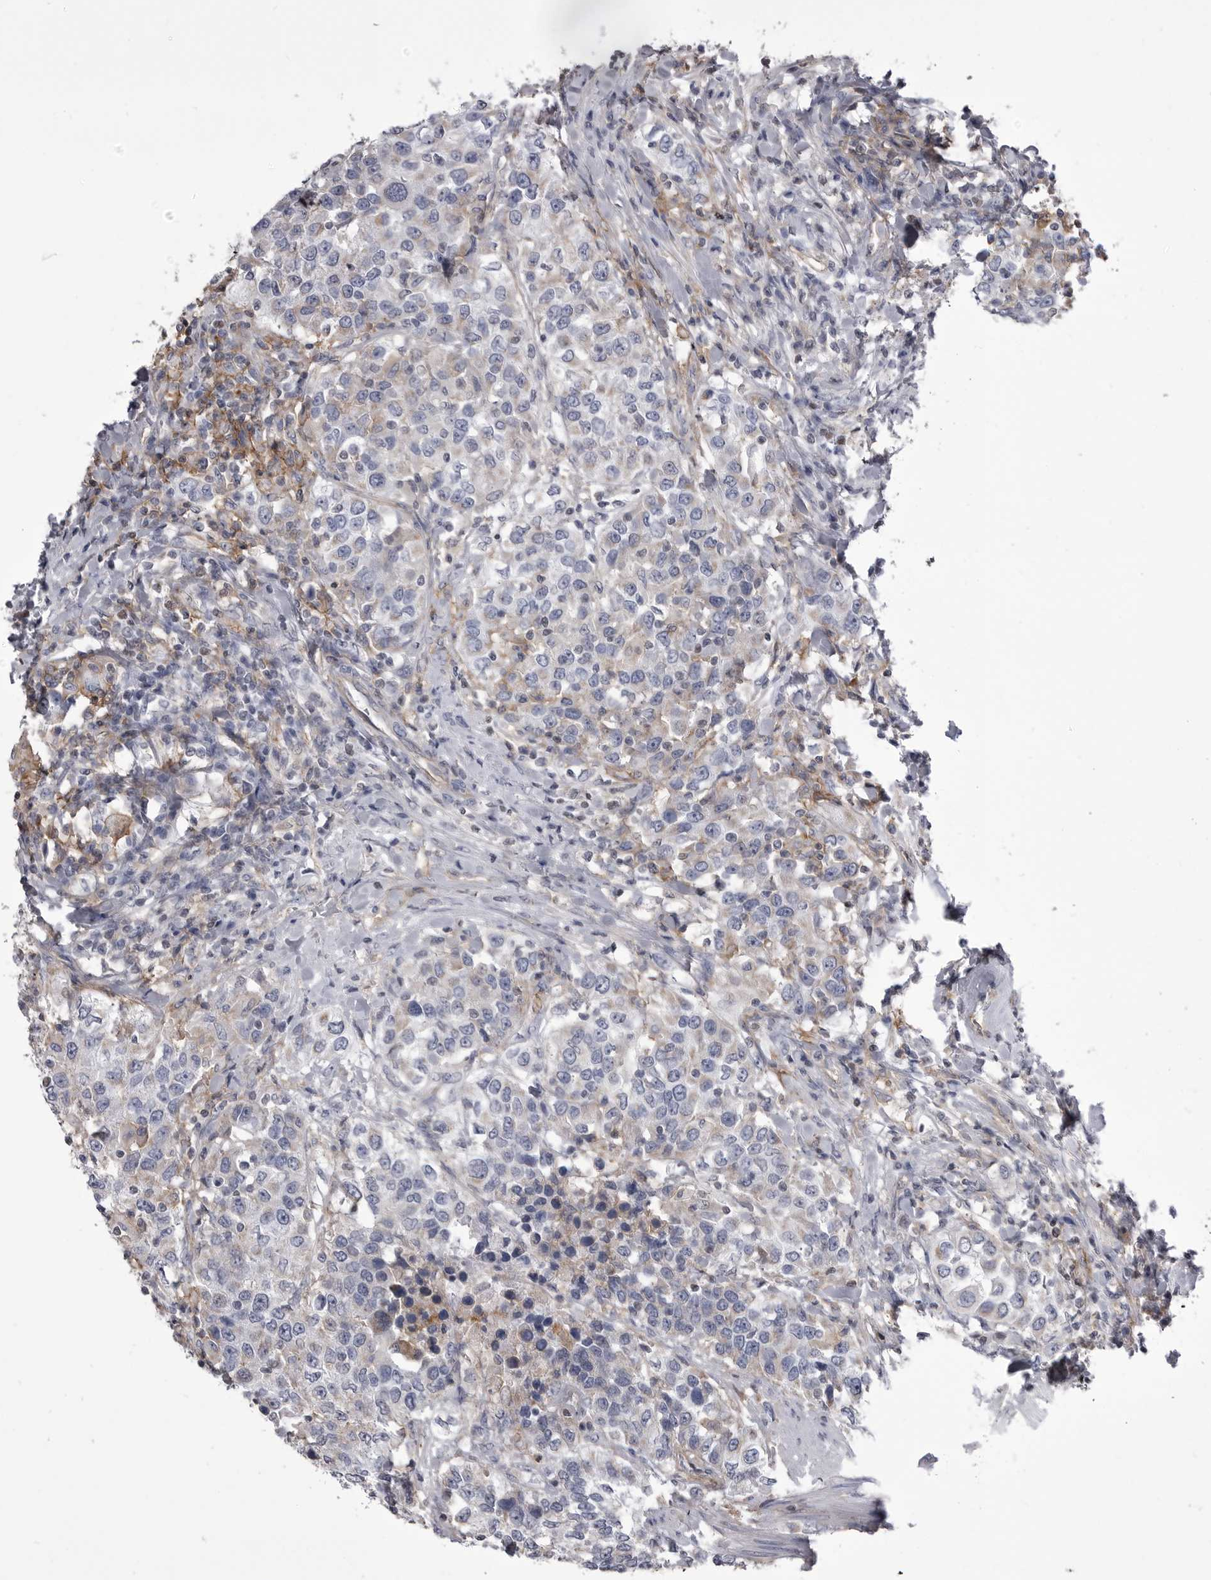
{"staining": {"intensity": "negative", "quantity": "none", "location": "none"}, "tissue": "urothelial cancer", "cell_type": "Tumor cells", "image_type": "cancer", "snomed": [{"axis": "morphology", "description": "Urothelial carcinoma, High grade"}, {"axis": "topography", "description": "Urinary bladder"}], "caption": "Micrograph shows no significant protein positivity in tumor cells of high-grade urothelial carcinoma. The staining was performed using DAB to visualize the protein expression in brown, while the nuclei were stained in blue with hematoxylin (Magnification: 20x).", "gene": "OPLAH", "patient": {"sex": "female", "age": 80}}